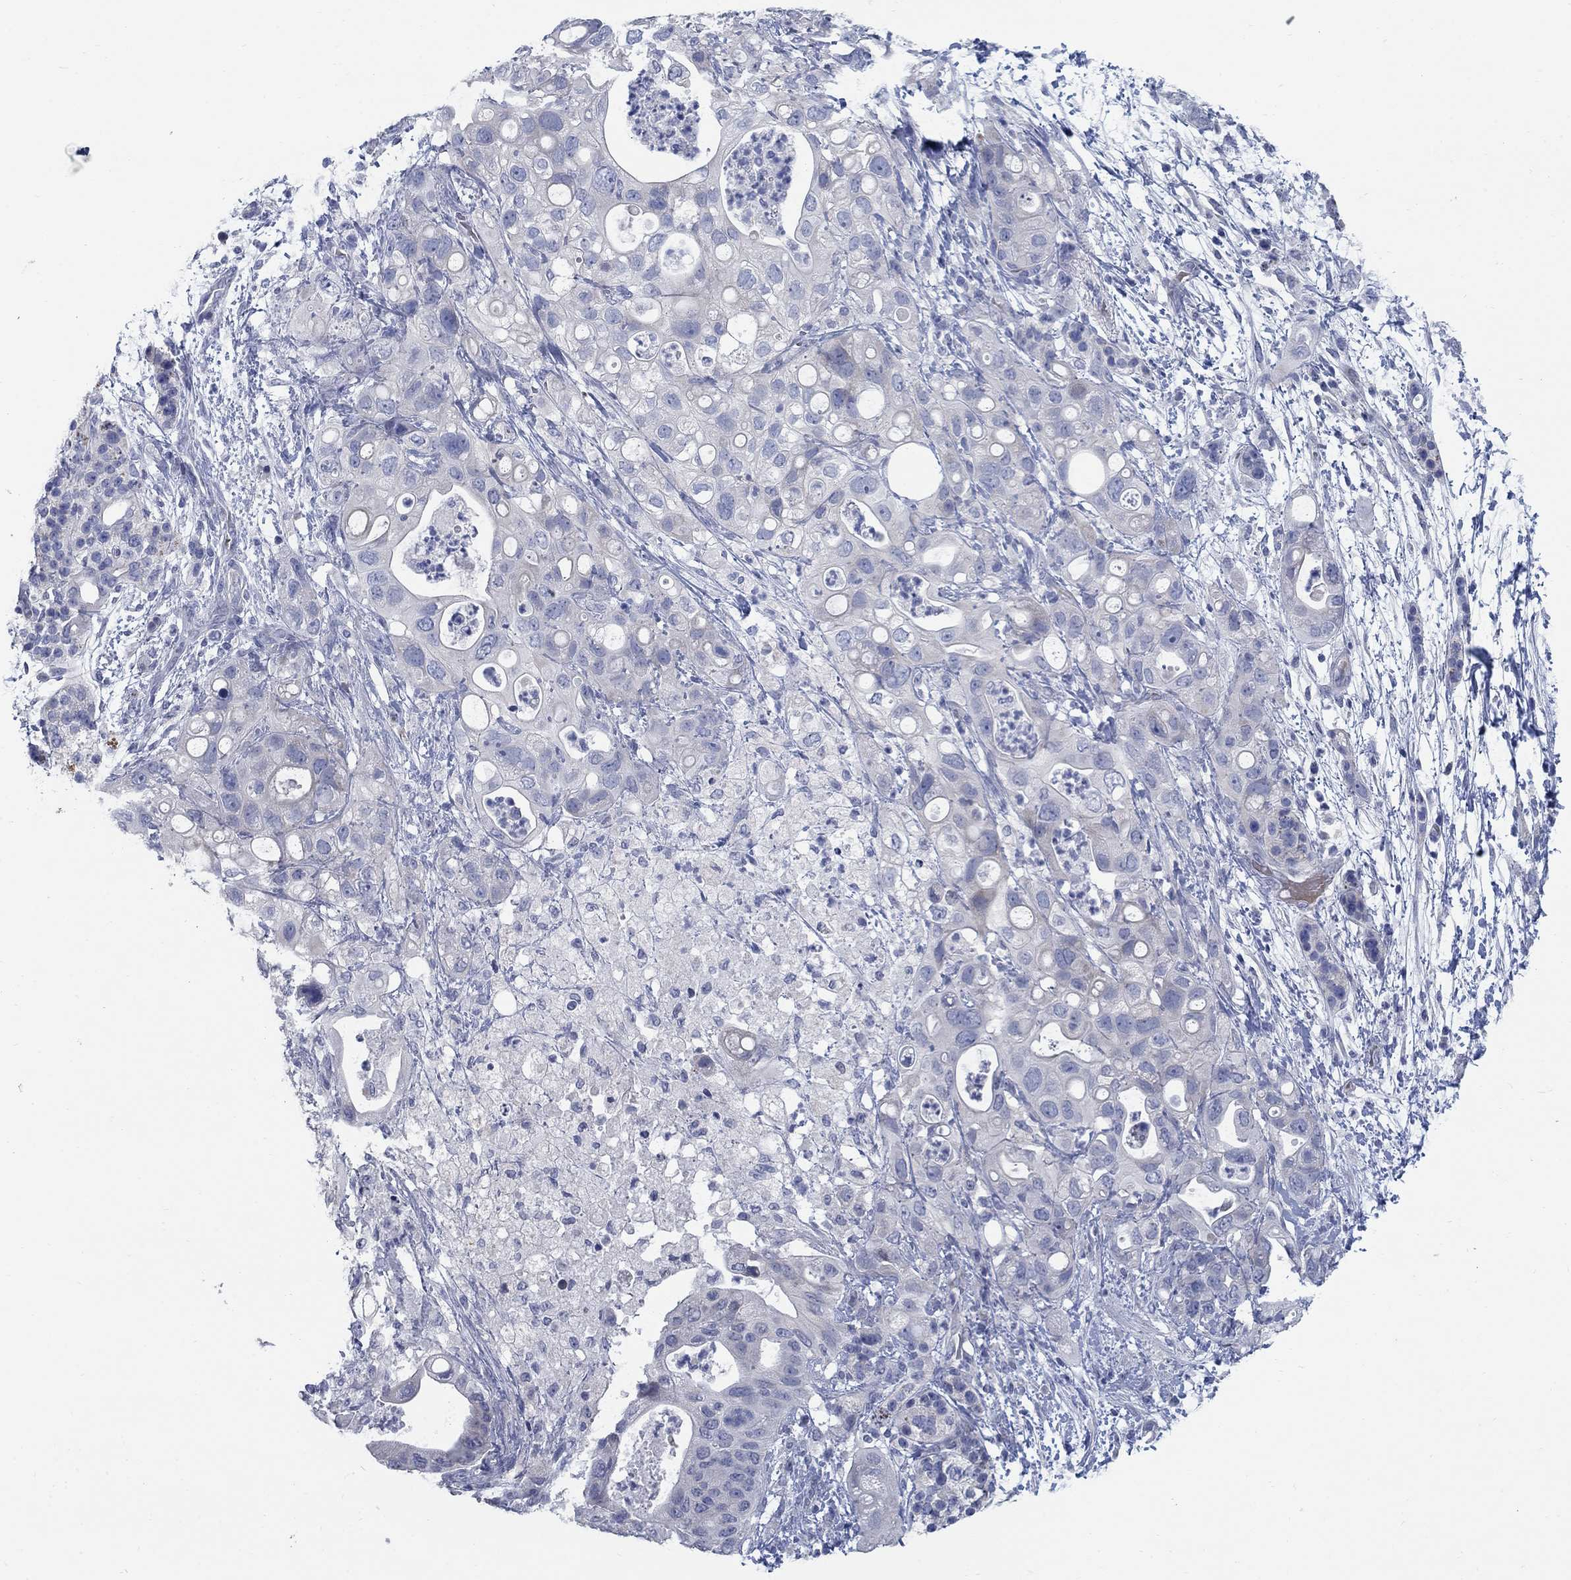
{"staining": {"intensity": "negative", "quantity": "none", "location": "none"}, "tissue": "pancreatic cancer", "cell_type": "Tumor cells", "image_type": "cancer", "snomed": [{"axis": "morphology", "description": "Adenocarcinoma, NOS"}, {"axis": "topography", "description": "Pancreas"}], "caption": "Pancreatic cancer stained for a protein using immunohistochemistry (IHC) shows no expression tumor cells.", "gene": "DNER", "patient": {"sex": "female", "age": 72}}